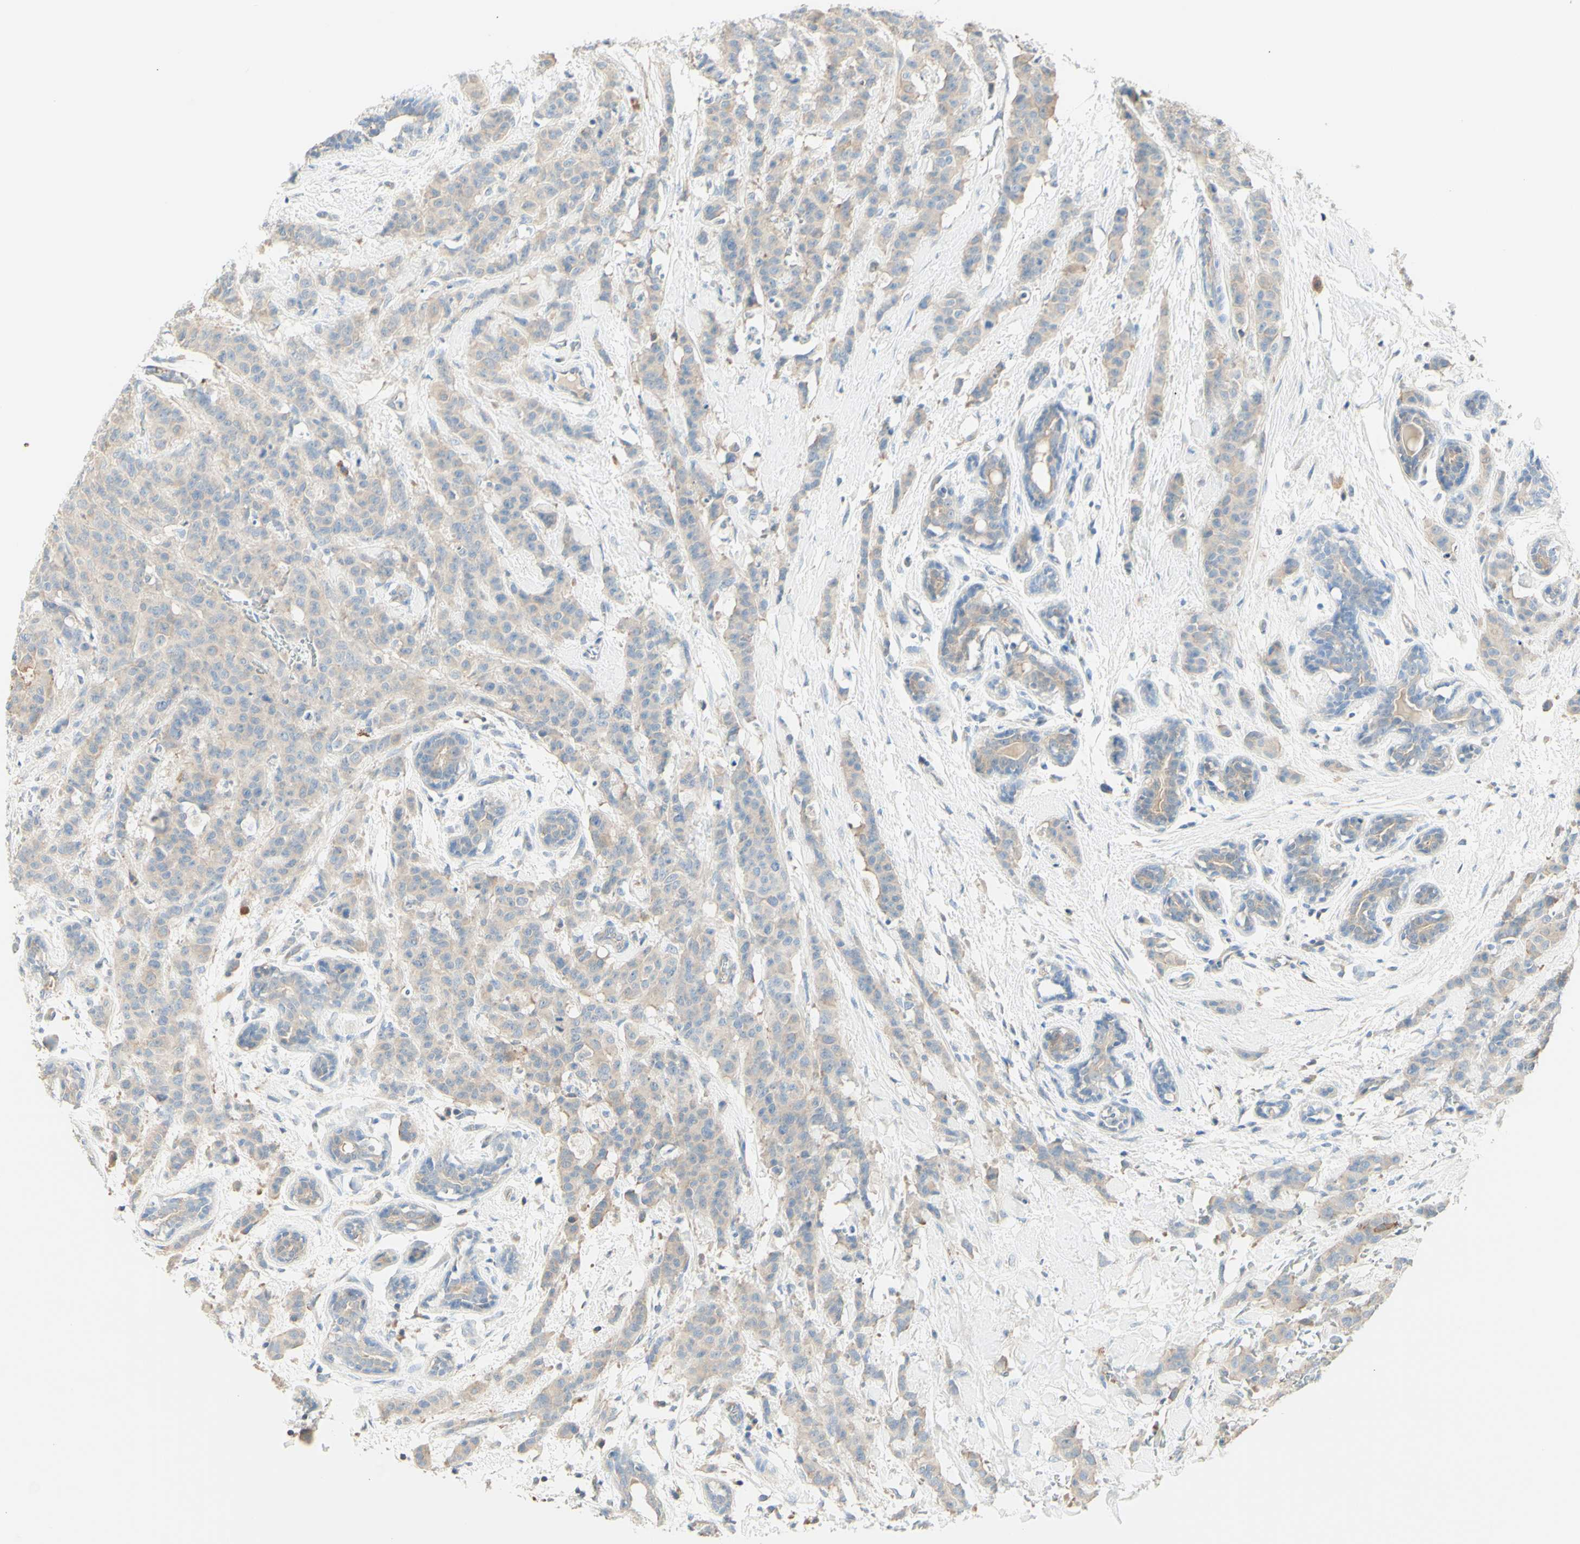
{"staining": {"intensity": "weak", "quantity": ">75%", "location": "cytoplasmic/membranous"}, "tissue": "breast cancer", "cell_type": "Tumor cells", "image_type": "cancer", "snomed": [{"axis": "morphology", "description": "Normal tissue, NOS"}, {"axis": "morphology", "description": "Duct carcinoma"}, {"axis": "topography", "description": "Breast"}], "caption": "Breast cancer (invasive ductal carcinoma) tissue exhibits weak cytoplasmic/membranous staining in approximately >75% of tumor cells (brown staining indicates protein expression, while blue staining denotes nuclei).", "gene": "MTM1", "patient": {"sex": "female", "age": 40}}